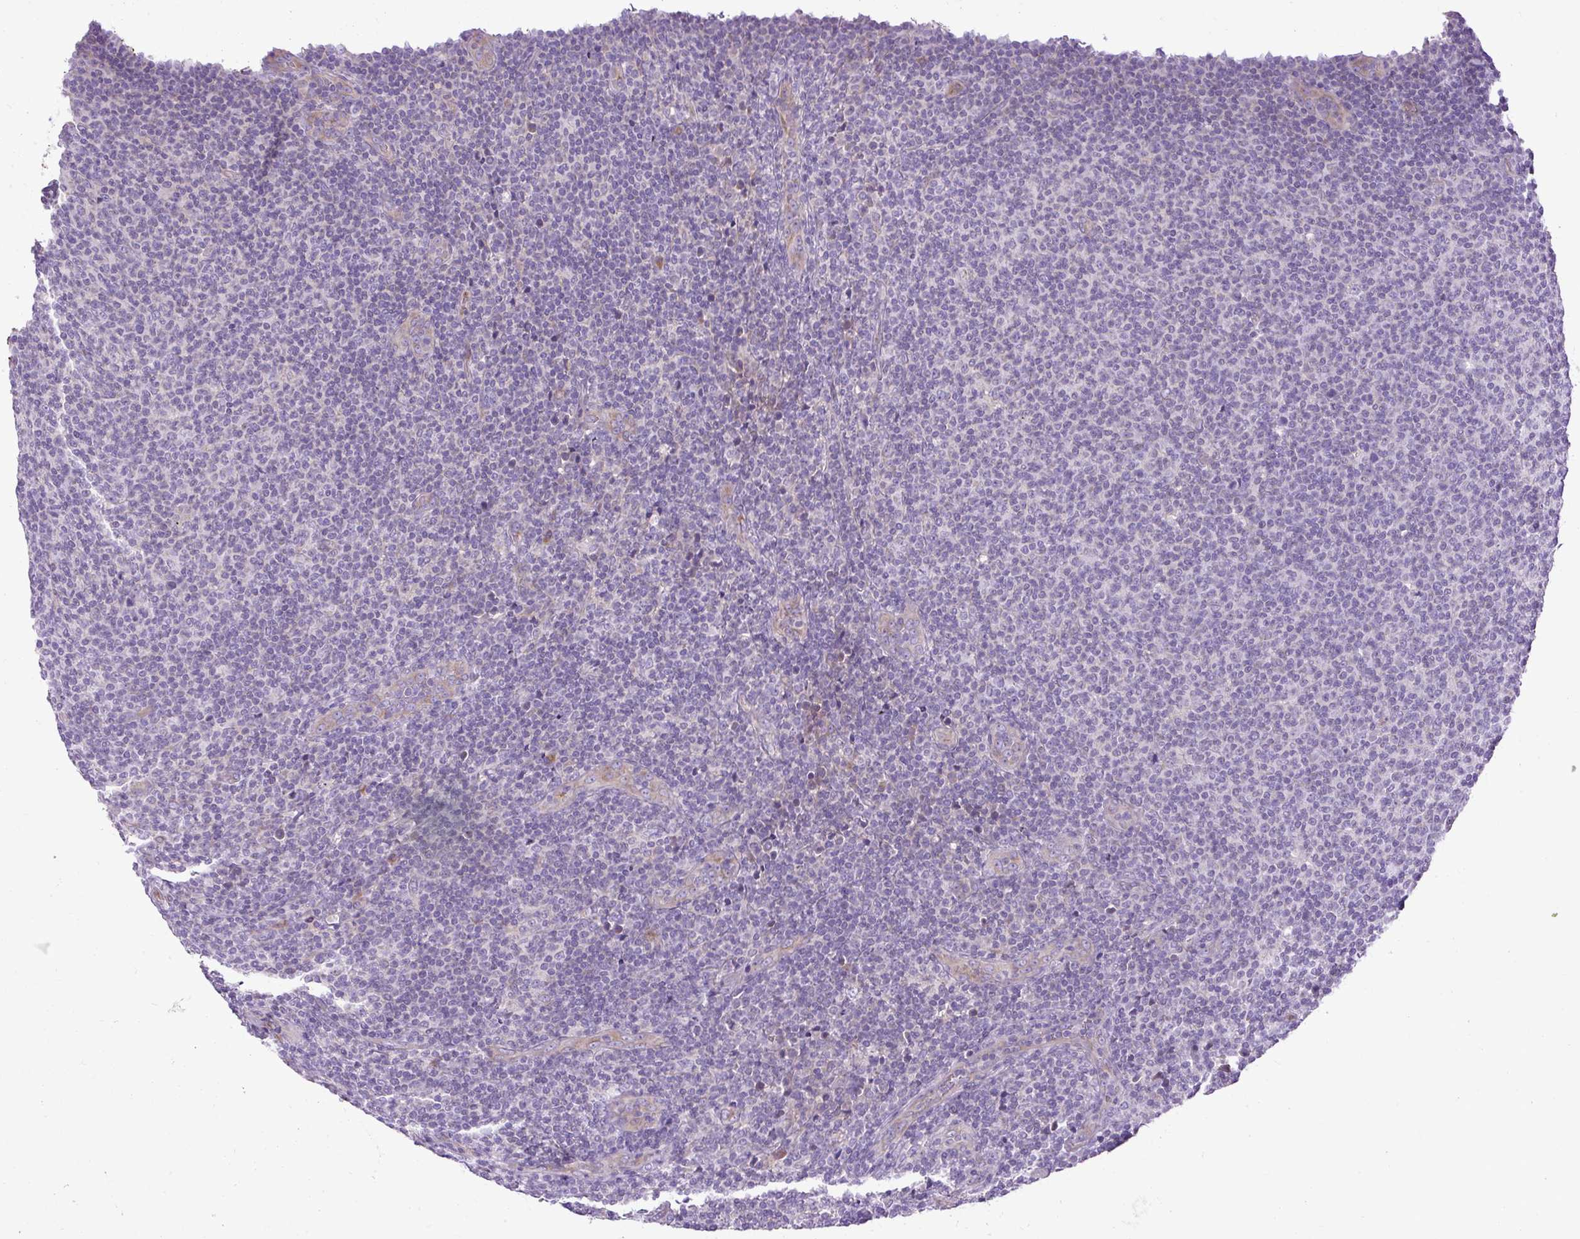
{"staining": {"intensity": "negative", "quantity": "none", "location": "none"}, "tissue": "lymphoma", "cell_type": "Tumor cells", "image_type": "cancer", "snomed": [{"axis": "morphology", "description": "Malignant lymphoma, non-Hodgkin's type, Low grade"}, {"axis": "topography", "description": "Lymph node"}], "caption": "Immunohistochemistry (IHC) histopathology image of neoplastic tissue: human low-grade malignant lymphoma, non-Hodgkin's type stained with DAB shows no significant protein staining in tumor cells.", "gene": "FAM149A", "patient": {"sex": "male", "age": 66}}